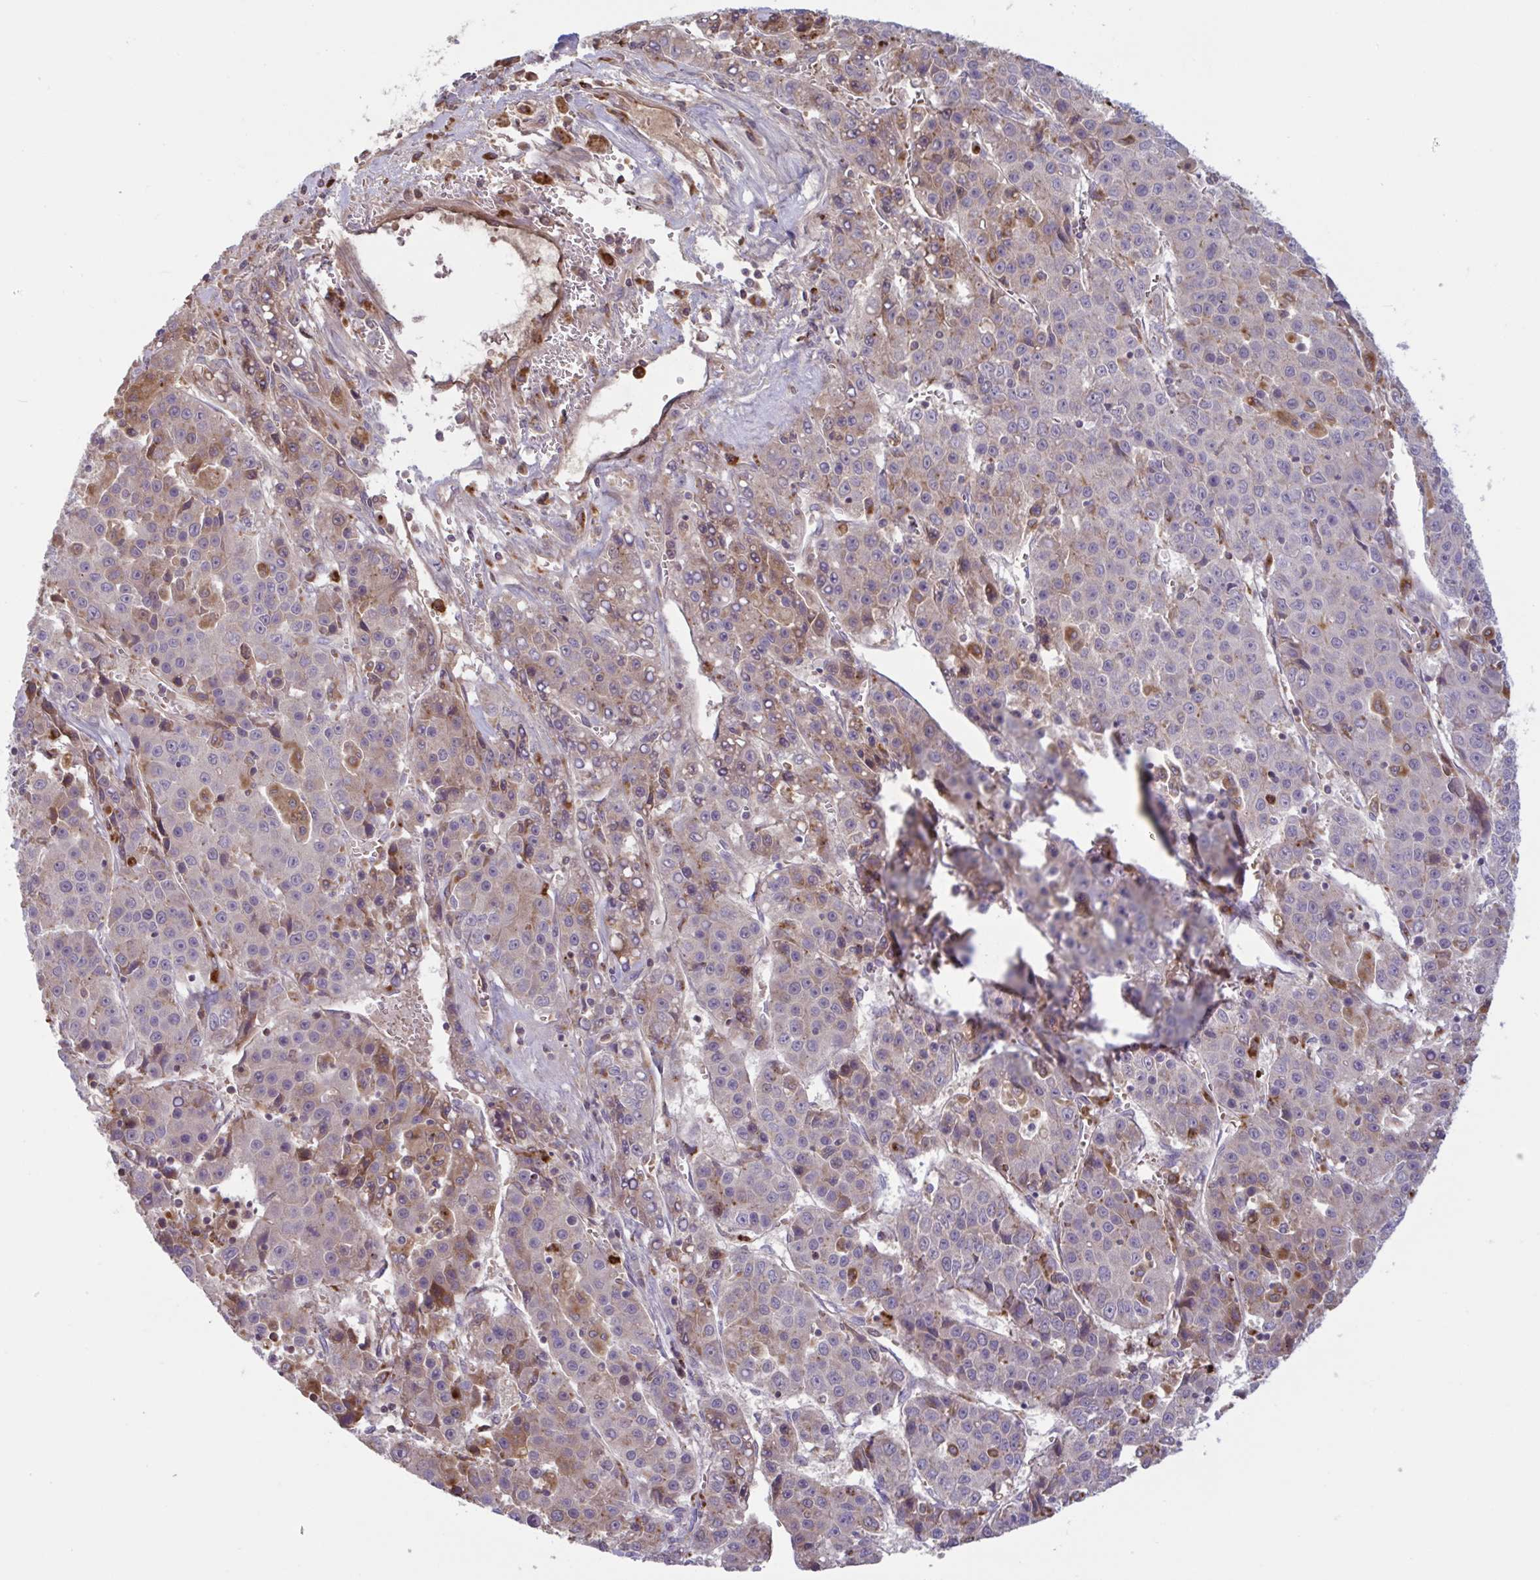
{"staining": {"intensity": "weak", "quantity": "<25%", "location": "cytoplasmic/membranous"}, "tissue": "liver cancer", "cell_type": "Tumor cells", "image_type": "cancer", "snomed": [{"axis": "morphology", "description": "Carcinoma, Hepatocellular, NOS"}, {"axis": "topography", "description": "Liver"}], "caption": "Immunohistochemistry of human liver hepatocellular carcinoma displays no positivity in tumor cells. (DAB (3,3'-diaminobenzidine) immunohistochemistry (IHC) with hematoxylin counter stain).", "gene": "IL1R1", "patient": {"sex": "female", "age": 53}}